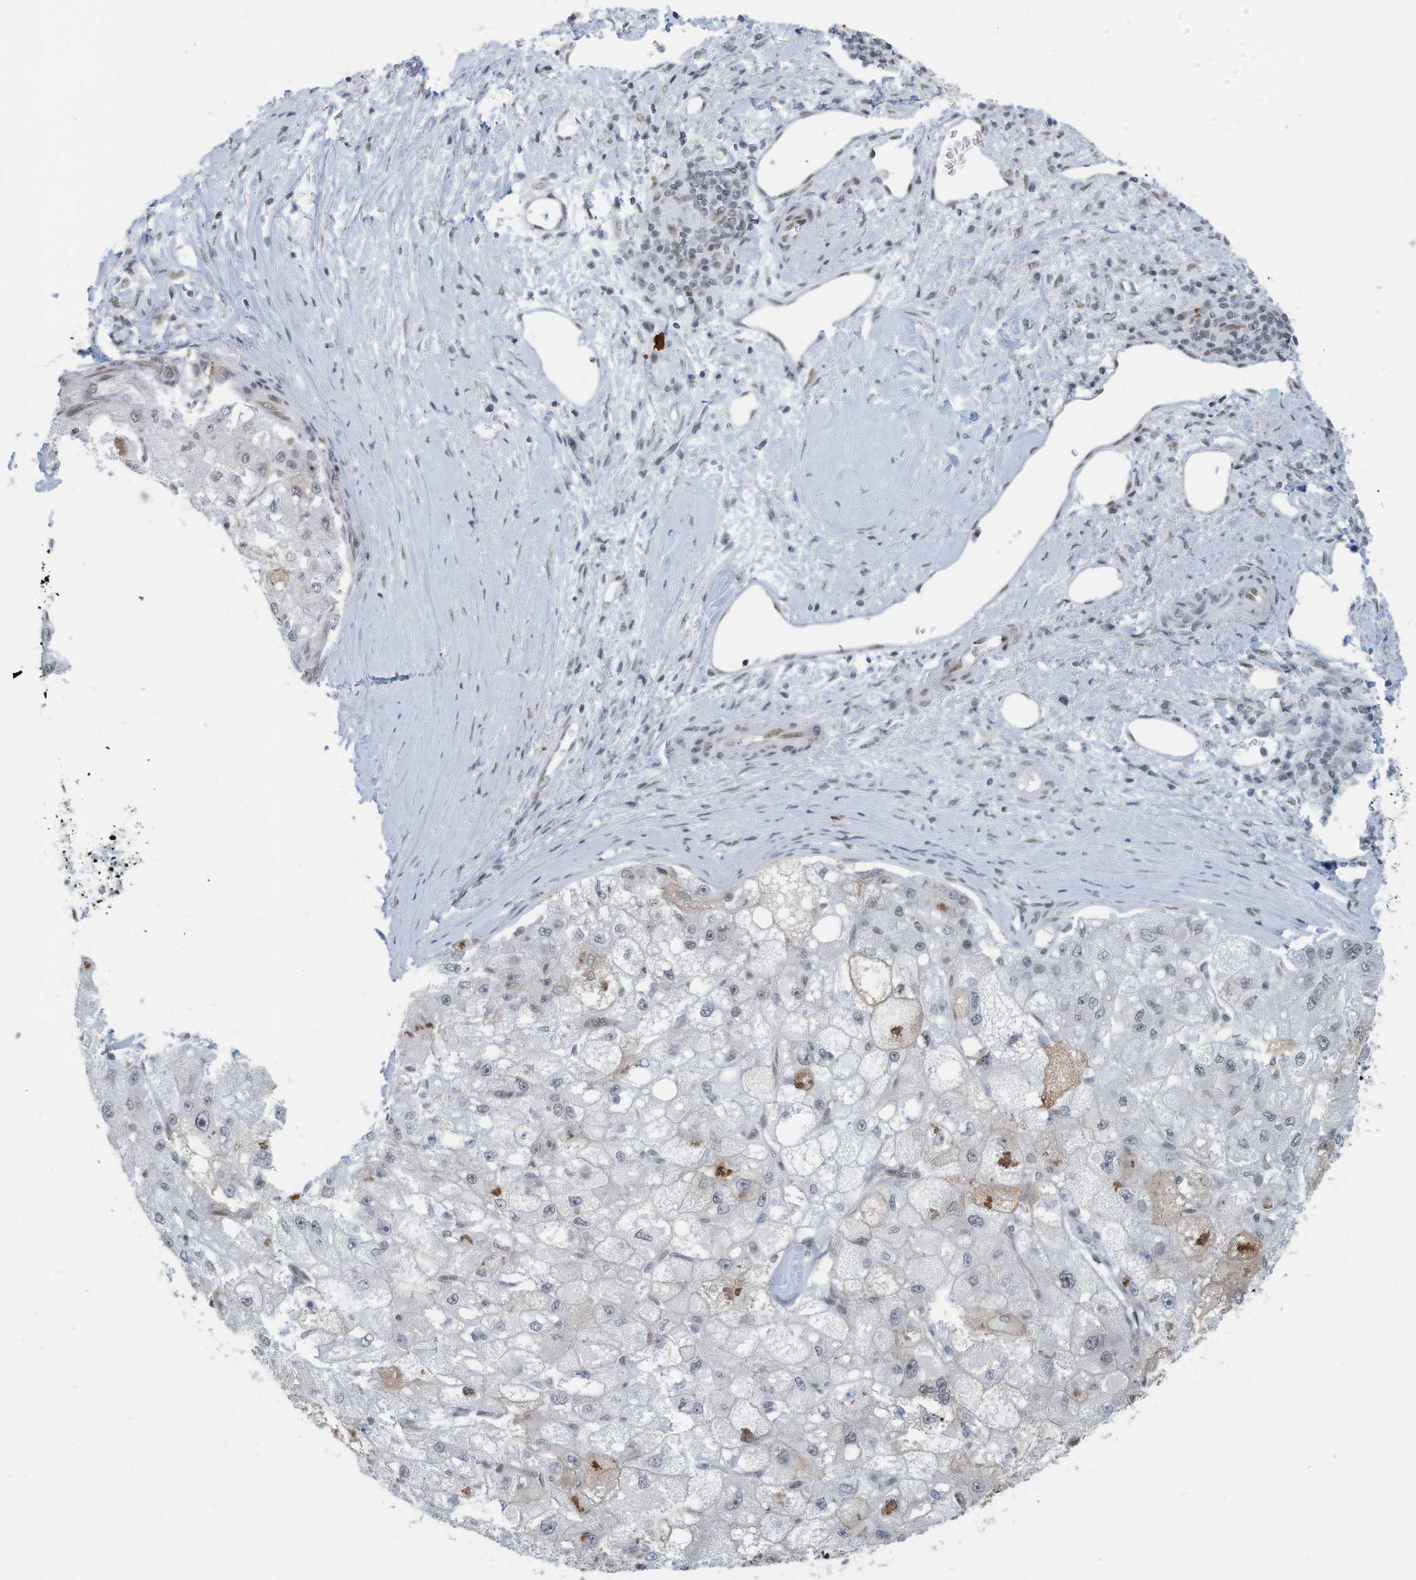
{"staining": {"intensity": "moderate", "quantity": "<25%", "location": "nuclear"}, "tissue": "liver cancer", "cell_type": "Tumor cells", "image_type": "cancer", "snomed": [{"axis": "morphology", "description": "Carcinoma, Hepatocellular, NOS"}, {"axis": "topography", "description": "Liver"}], "caption": "DAB immunohistochemical staining of liver cancer reveals moderate nuclear protein staining in approximately <25% of tumor cells.", "gene": "SARNP", "patient": {"sex": "male", "age": 80}}